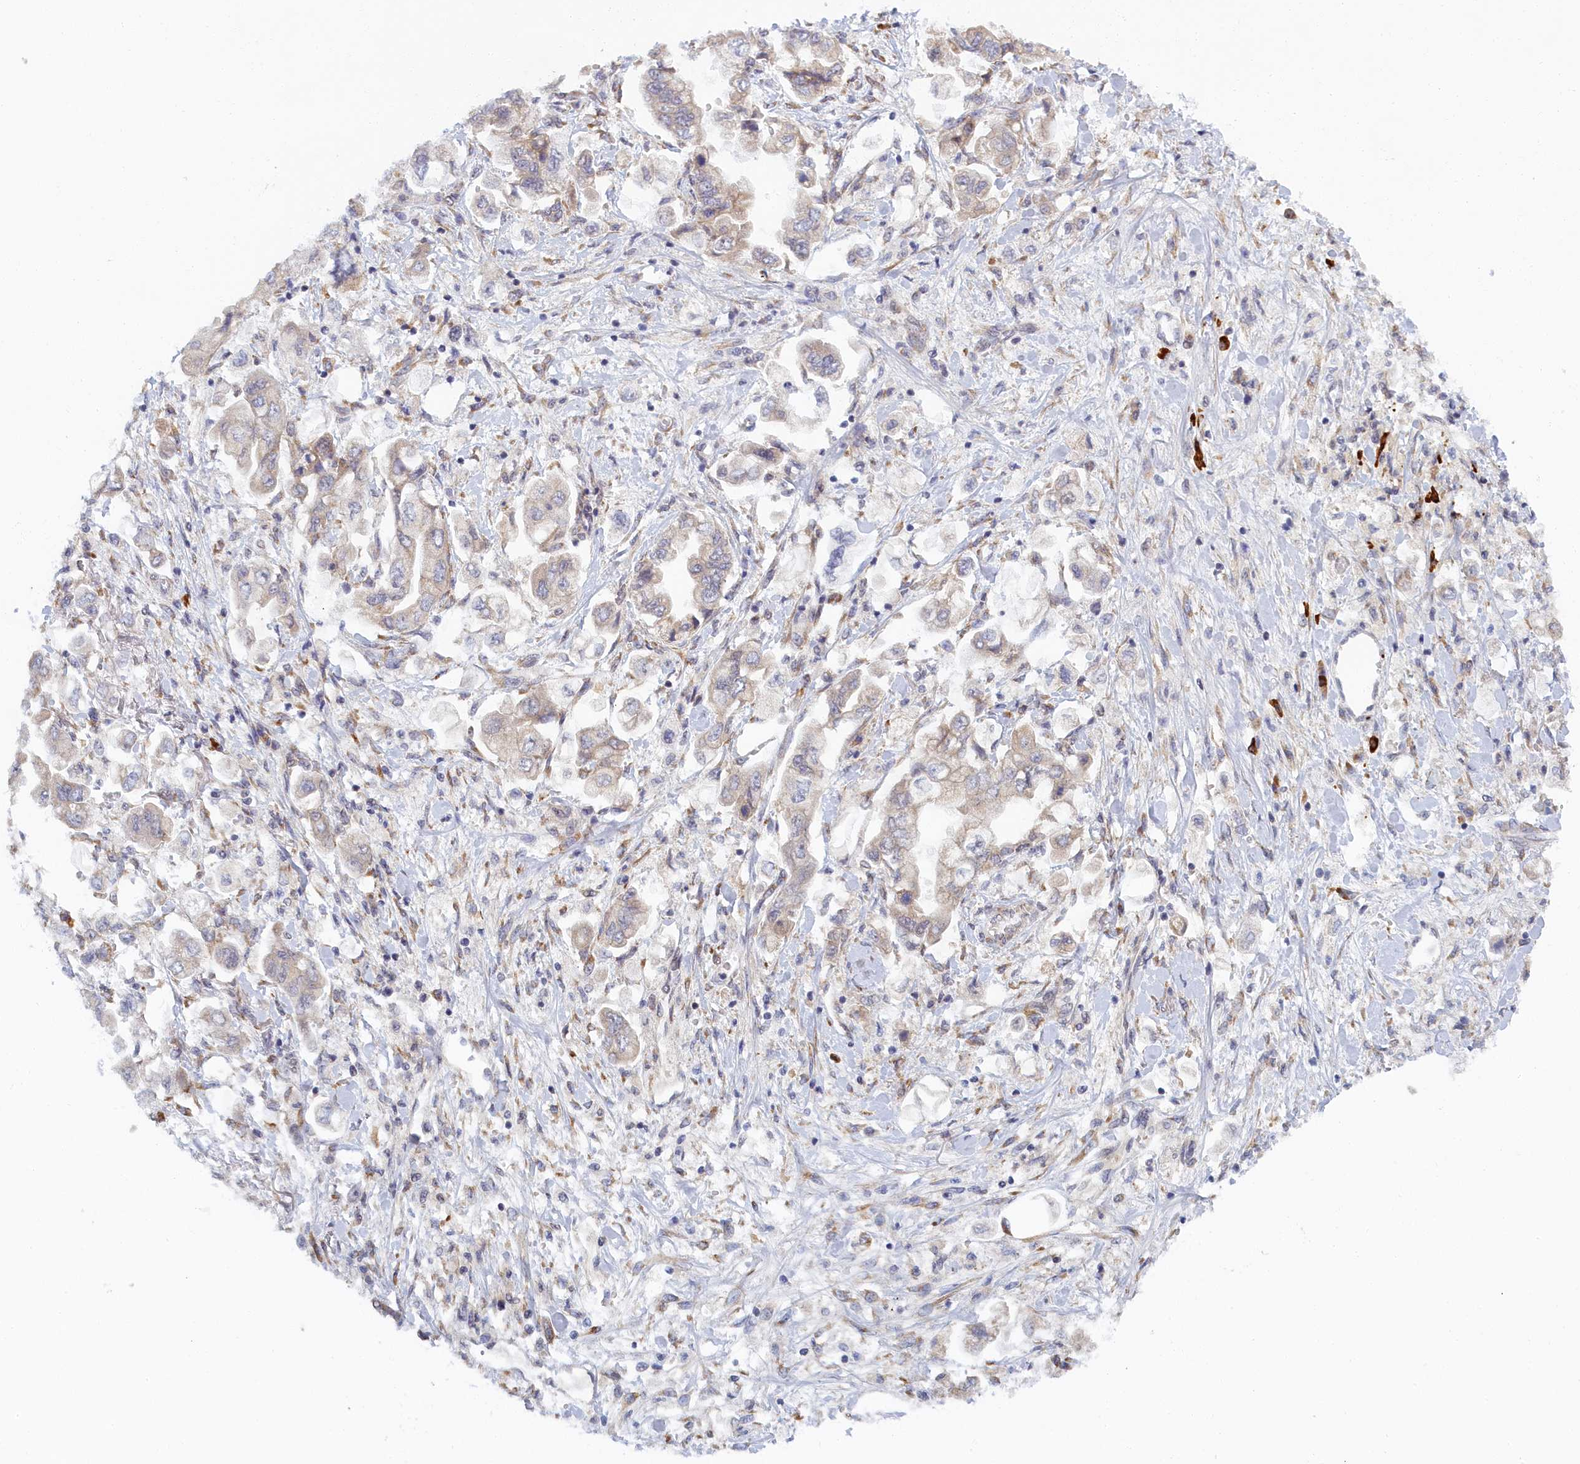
{"staining": {"intensity": "negative", "quantity": "none", "location": "none"}, "tissue": "stomach cancer", "cell_type": "Tumor cells", "image_type": "cancer", "snomed": [{"axis": "morphology", "description": "Adenocarcinoma, NOS"}, {"axis": "topography", "description": "Stomach"}], "caption": "This image is of stomach cancer (adenocarcinoma) stained with IHC to label a protein in brown with the nuclei are counter-stained blue. There is no staining in tumor cells.", "gene": "DNAJC17", "patient": {"sex": "male", "age": 62}}